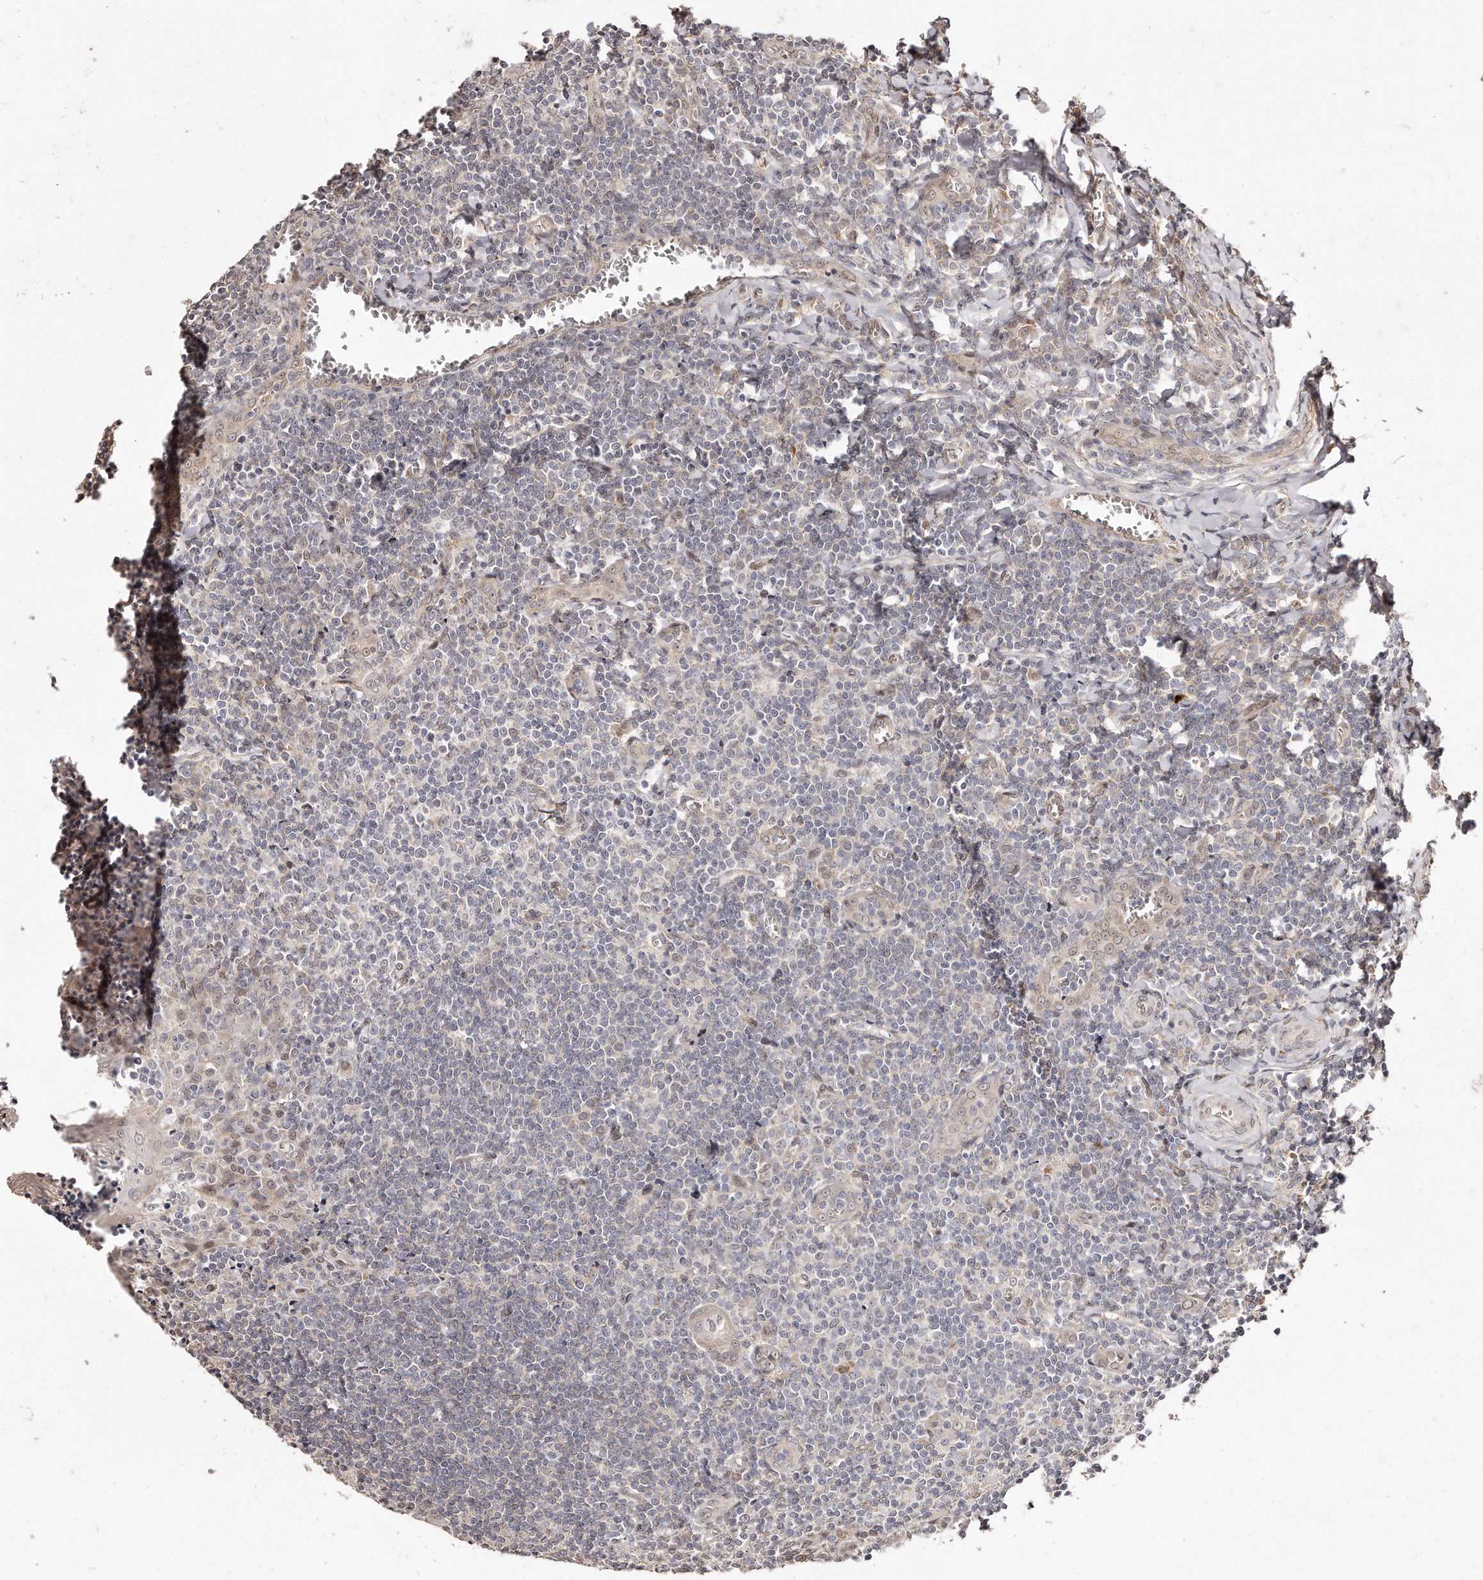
{"staining": {"intensity": "negative", "quantity": "none", "location": "none"}, "tissue": "tonsil", "cell_type": "Germinal center cells", "image_type": "normal", "snomed": [{"axis": "morphology", "description": "Normal tissue, NOS"}, {"axis": "topography", "description": "Tonsil"}], "caption": "IHC micrograph of normal tonsil: tonsil stained with DAB (3,3'-diaminobenzidine) demonstrates no significant protein positivity in germinal center cells.", "gene": "HASPIN", "patient": {"sex": "male", "age": 27}}